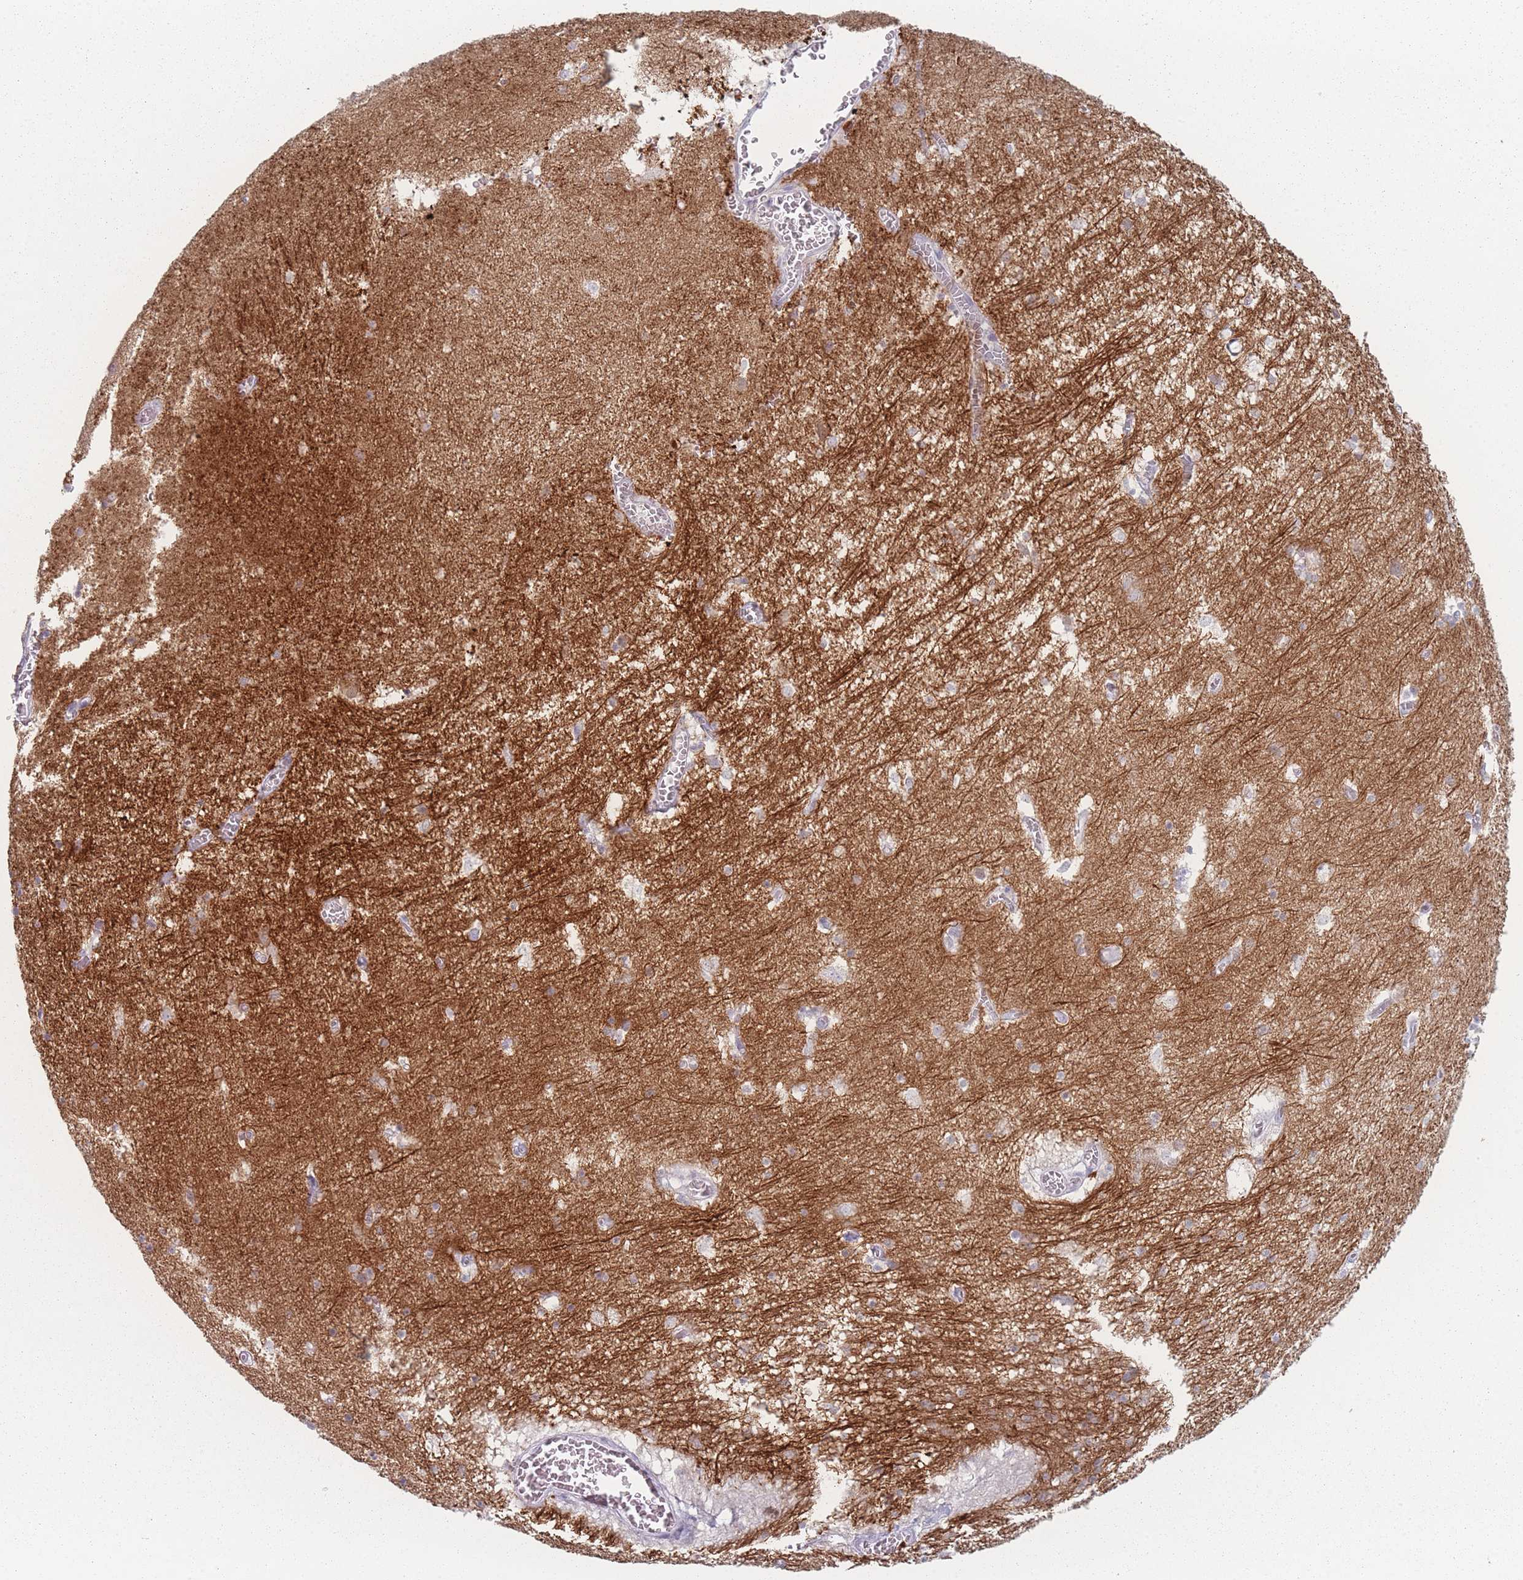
{"staining": {"intensity": "negative", "quantity": "none", "location": "none"}, "tissue": "hippocampus", "cell_type": "Glial cells", "image_type": "normal", "snomed": [{"axis": "morphology", "description": "Normal tissue, NOS"}, {"axis": "topography", "description": "Hippocampus"}], "caption": "This is an immunohistochemistry (IHC) micrograph of benign human hippocampus. There is no expression in glial cells.", "gene": "RNF4", "patient": {"sex": "female", "age": 64}}